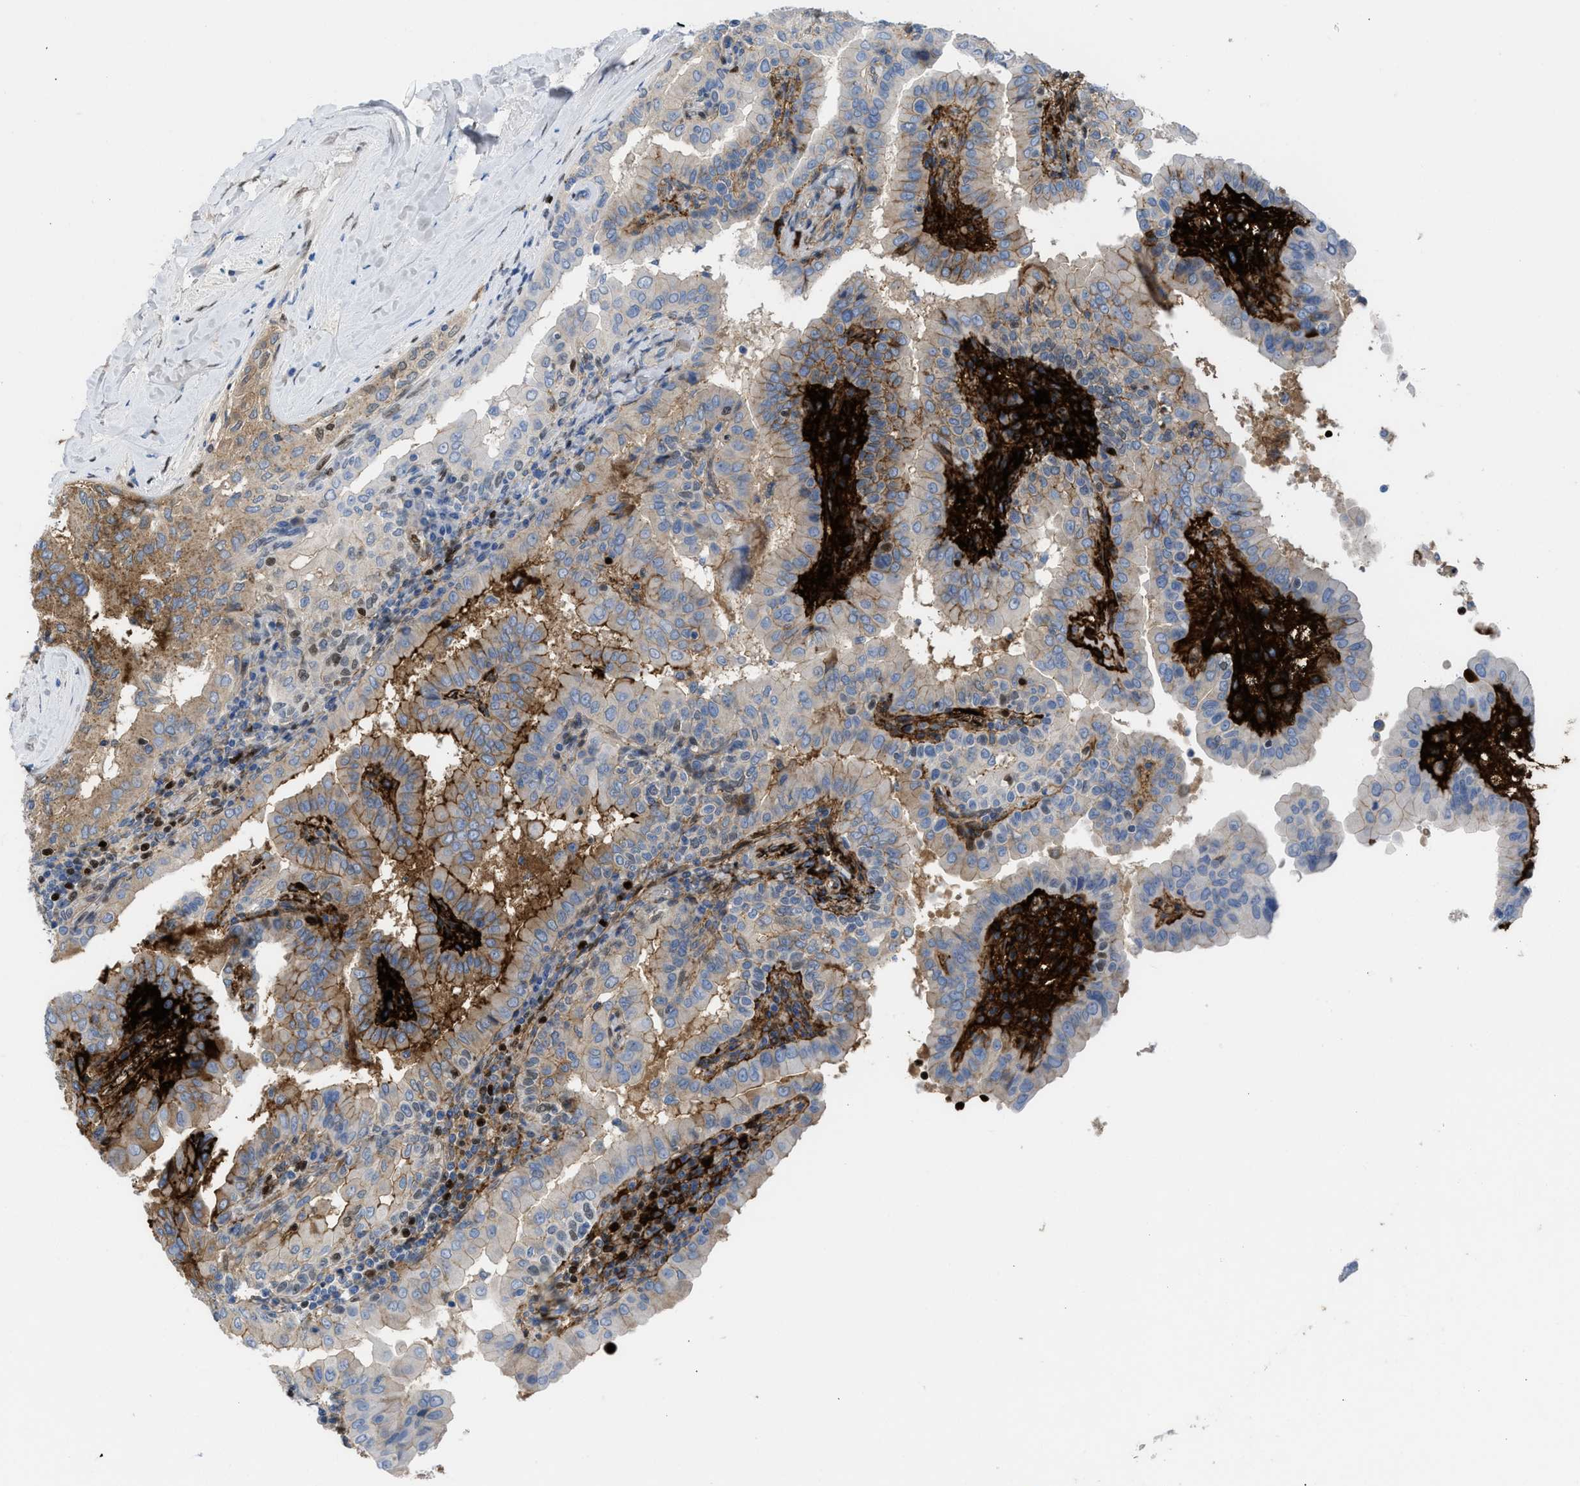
{"staining": {"intensity": "moderate", "quantity": "25%-75%", "location": "cytoplasmic/membranous"}, "tissue": "thyroid cancer", "cell_type": "Tumor cells", "image_type": "cancer", "snomed": [{"axis": "morphology", "description": "Papillary adenocarcinoma, NOS"}, {"axis": "topography", "description": "Thyroid gland"}], "caption": "Immunohistochemical staining of thyroid cancer (papillary adenocarcinoma) demonstrates medium levels of moderate cytoplasmic/membranous protein staining in about 25%-75% of tumor cells.", "gene": "LEF1", "patient": {"sex": "male", "age": 33}}